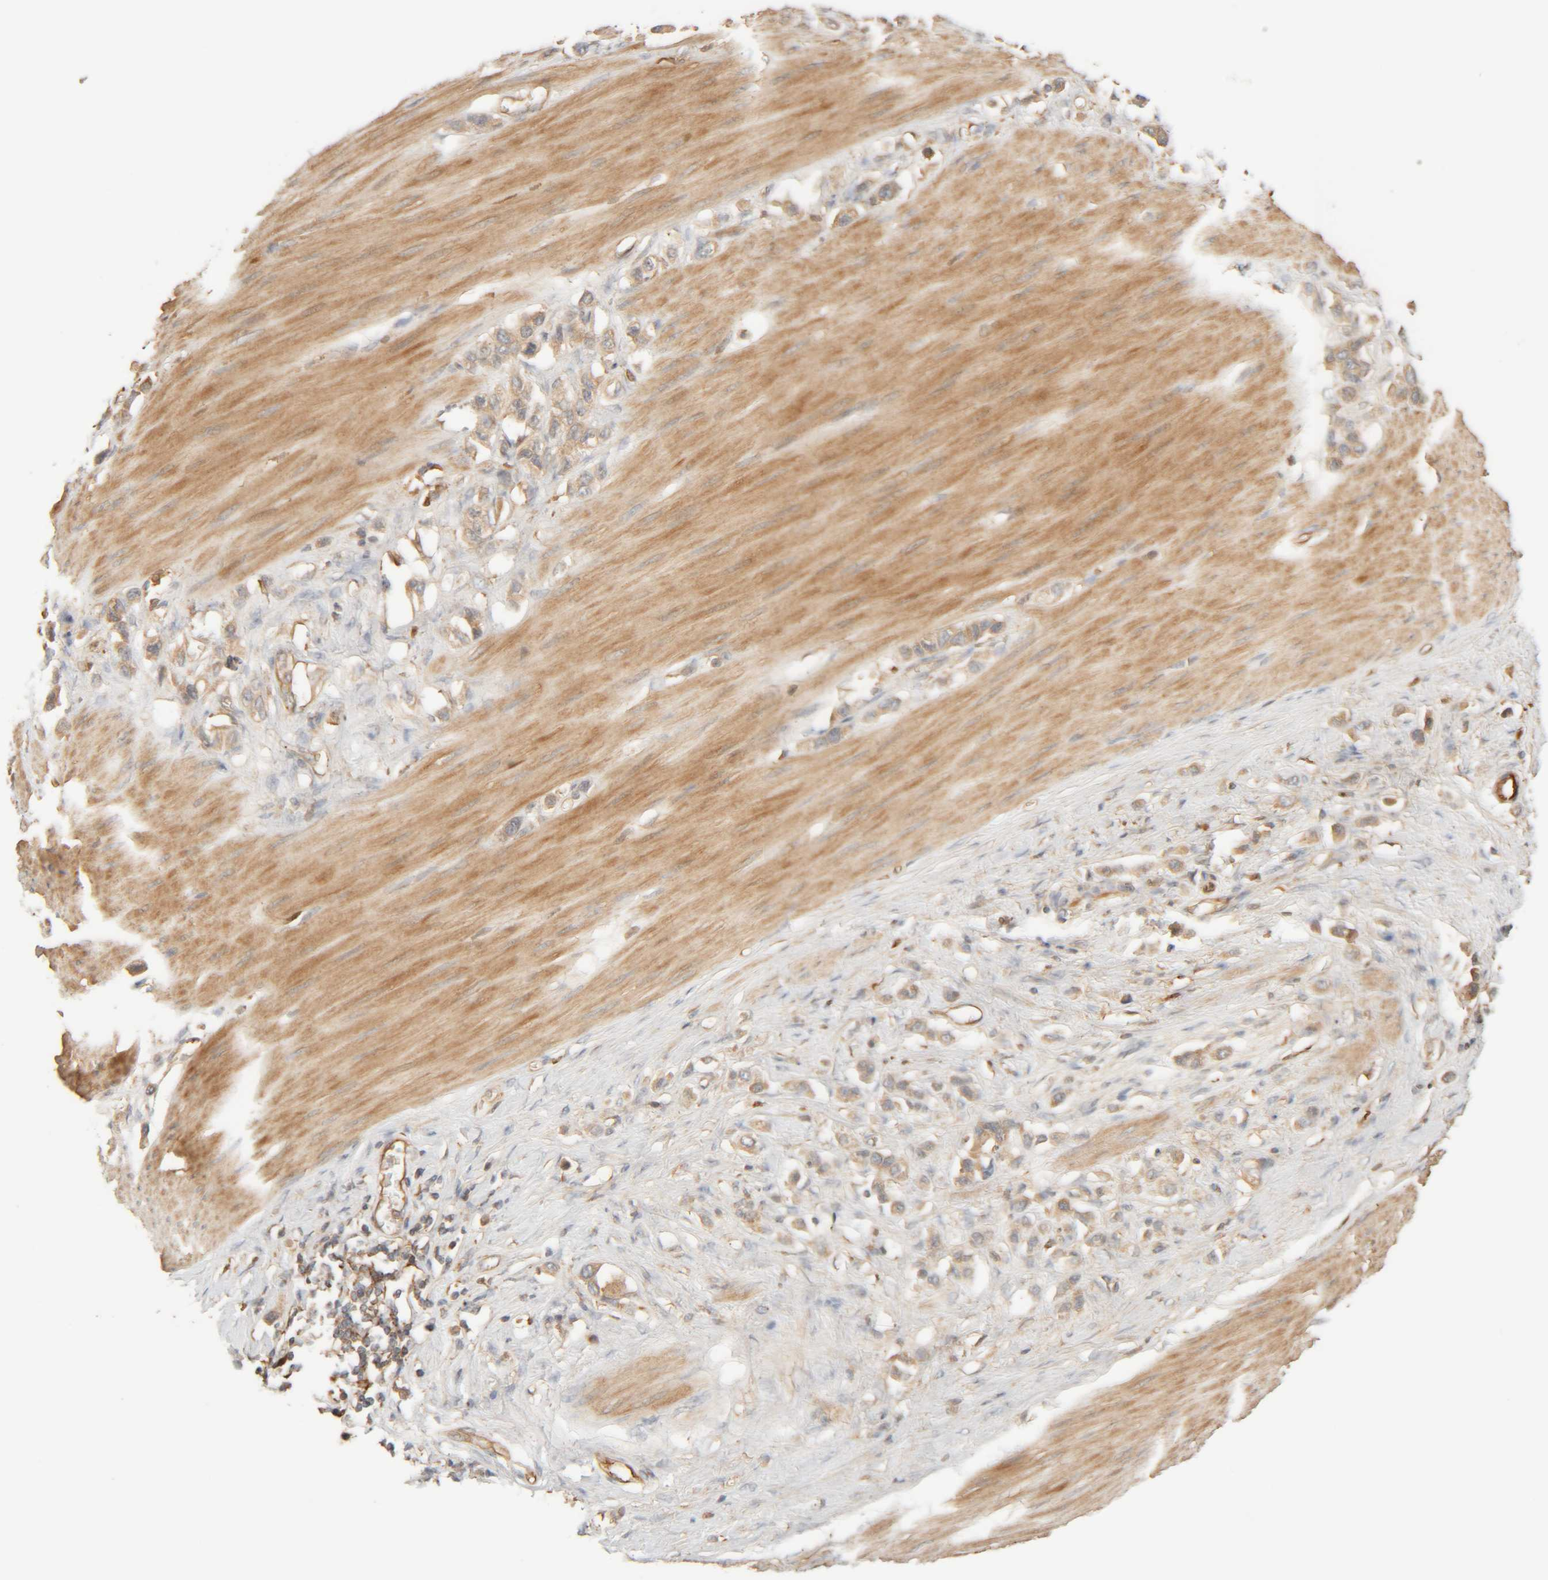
{"staining": {"intensity": "weak", "quantity": ">75%", "location": "cytoplasmic/membranous"}, "tissue": "stomach cancer", "cell_type": "Tumor cells", "image_type": "cancer", "snomed": [{"axis": "morphology", "description": "Adenocarcinoma, NOS"}, {"axis": "topography", "description": "Stomach"}], "caption": "Immunohistochemistry (IHC) micrograph of neoplastic tissue: stomach cancer (adenocarcinoma) stained using immunohistochemistry displays low levels of weak protein expression localized specifically in the cytoplasmic/membranous of tumor cells, appearing as a cytoplasmic/membranous brown color.", "gene": "TMEM192", "patient": {"sex": "female", "age": 65}}